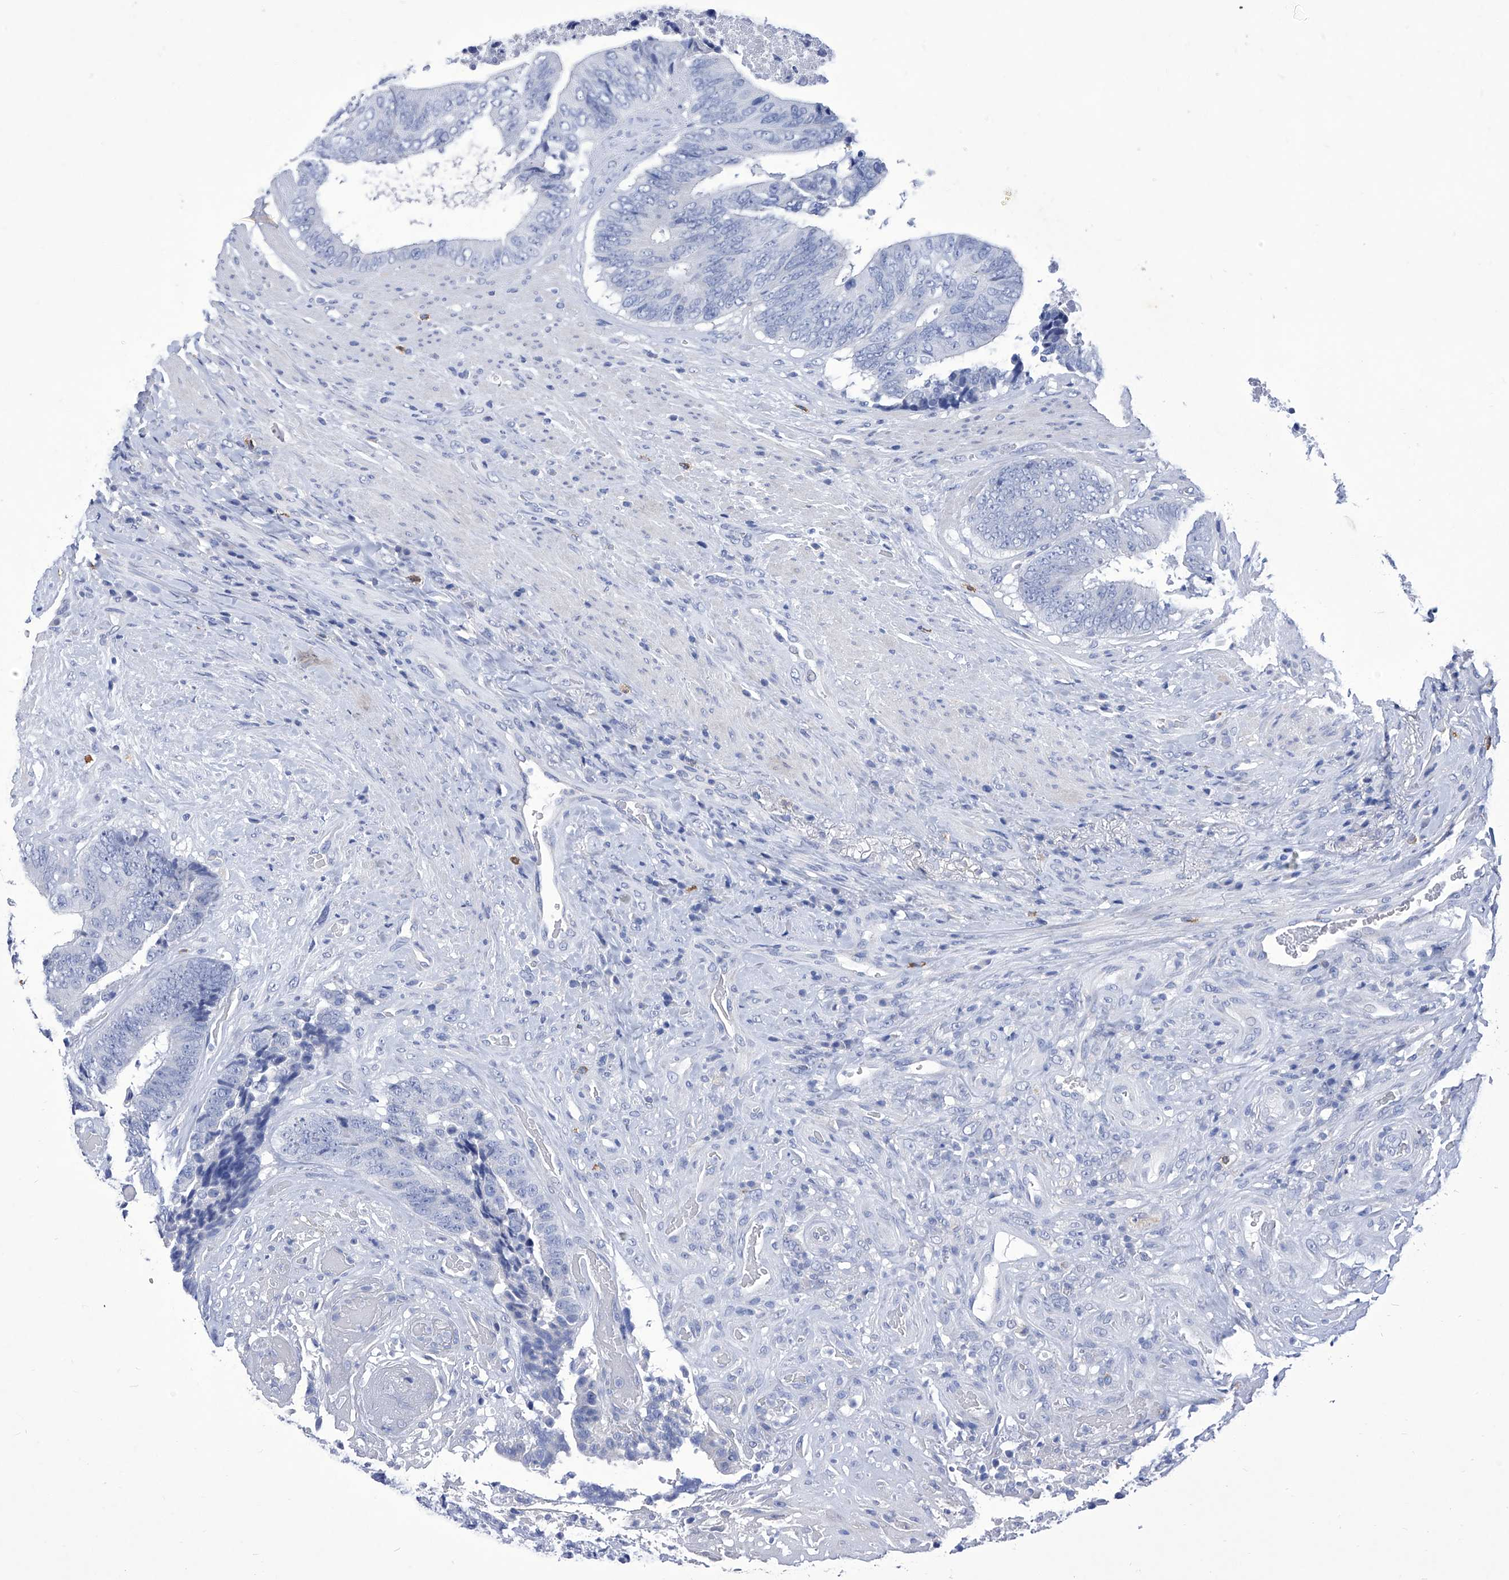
{"staining": {"intensity": "negative", "quantity": "none", "location": "none"}, "tissue": "colorectal cancer", "cell_type": "Tumor cells", "image_type": "cancer", "snomed": [{"axis": "morphology", "description": "Adenocarcinoma, NOS"}, {"axis": "topography", "description": "Rectum"}], "caption": "This image is of colorectal cancer (adenocarcinoma) stained with immunohistochemistry to label a protein in brown with the nuclei are counter-stained blue. There is no staining in tumor cells.", "gene": "IFNL2", "patient": {"sex": "male", "age": 72}}